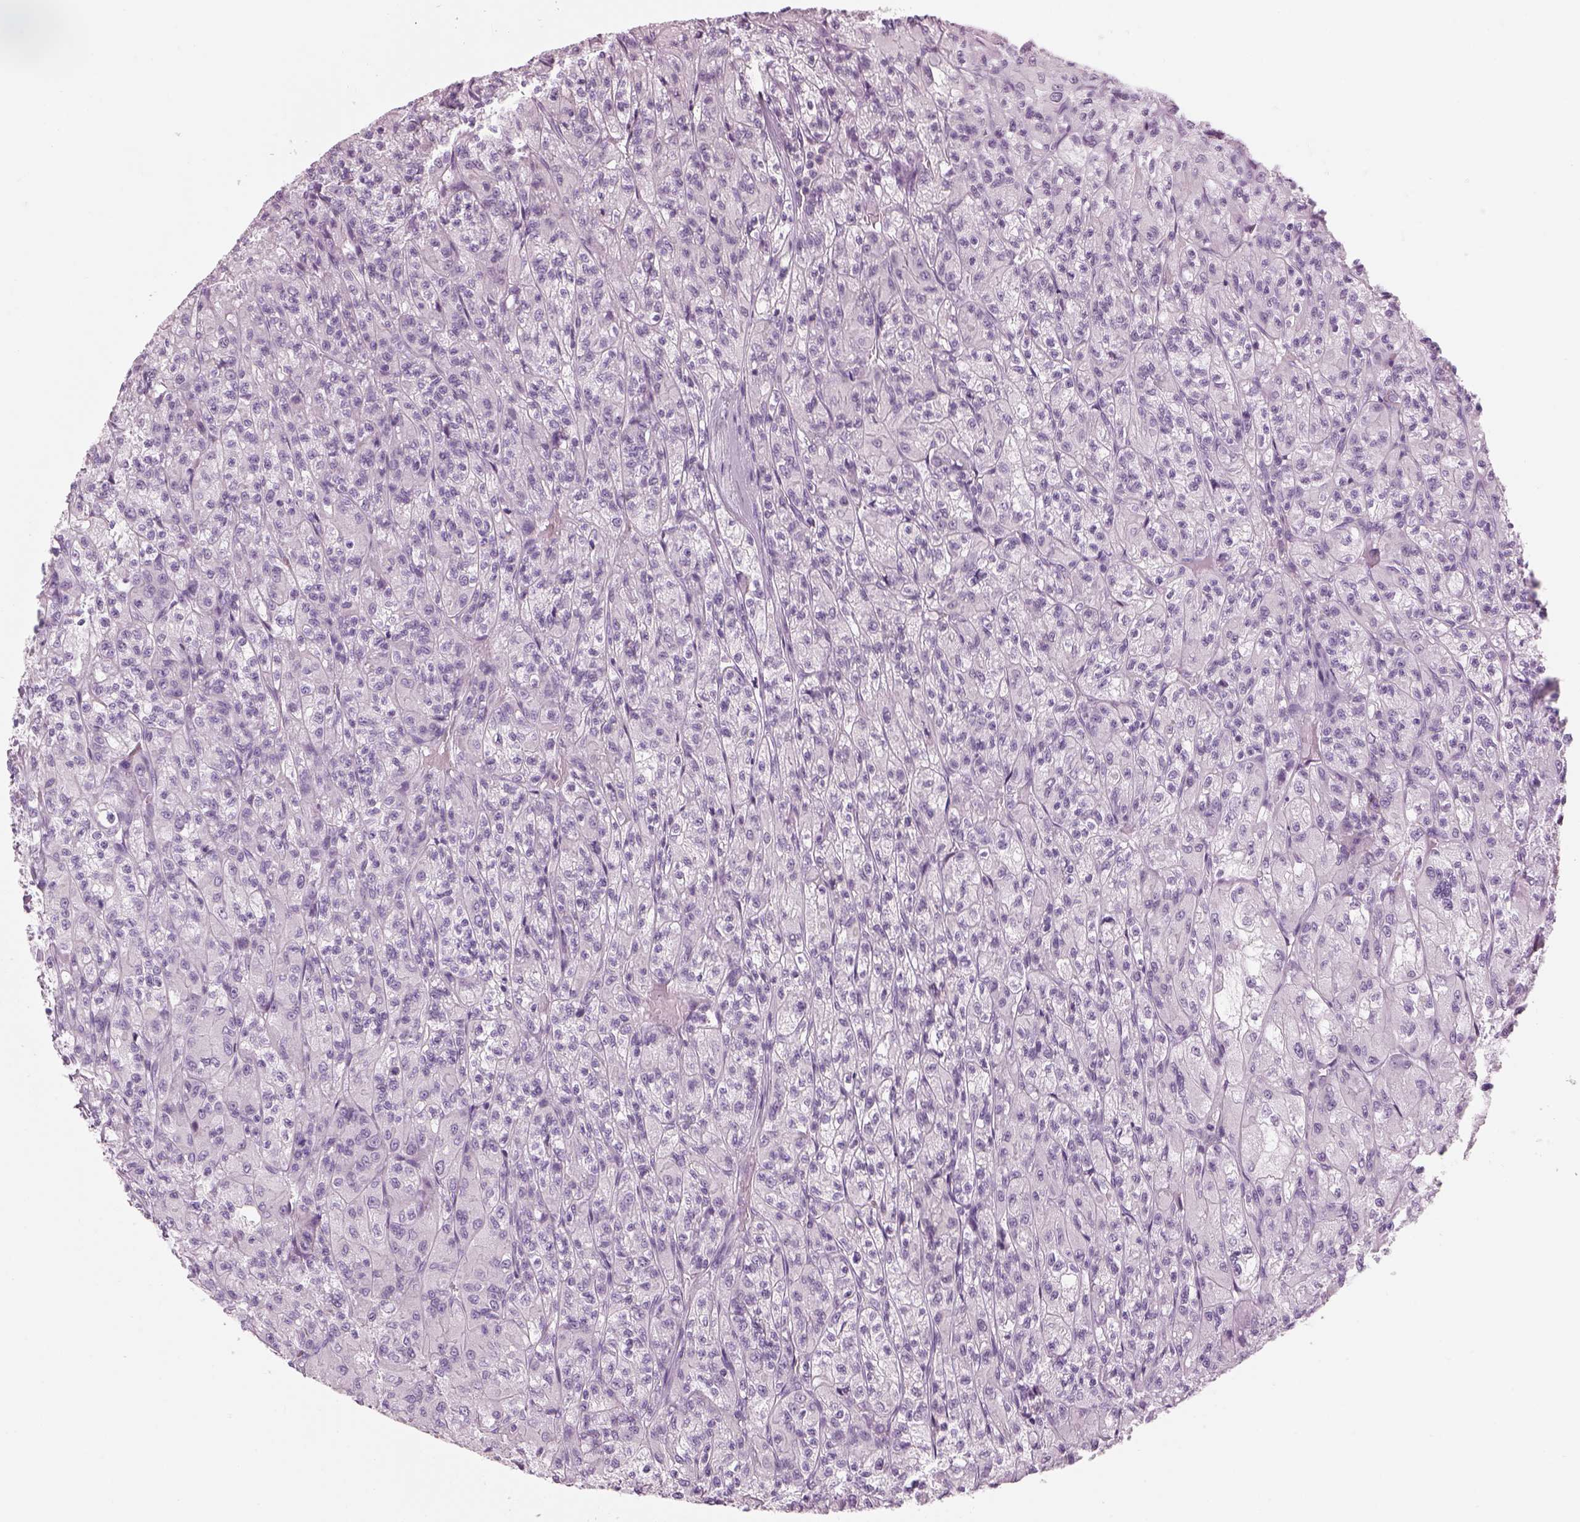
{"staining": {"intensity": "negative", "quantity": "none", "location": "none"}, "tissue": "renal cancer", "cell_type": "Tumor cells", "image_type": "cancer", "snomed": [{"axis": "morphology", "description": "Adenocarcinoma, NOS"}, {"axis": "topography", "description": "Kidney"}], "caption": "A high-resolution image shows IHC staining of renal adenocarcinoma, which shows no significant staining in tumor cells. (Immunohistochemistry, brightfield microscopy, high magnification).", "gene": "SAG", "patient": {"sex": "female", "age": 70}}